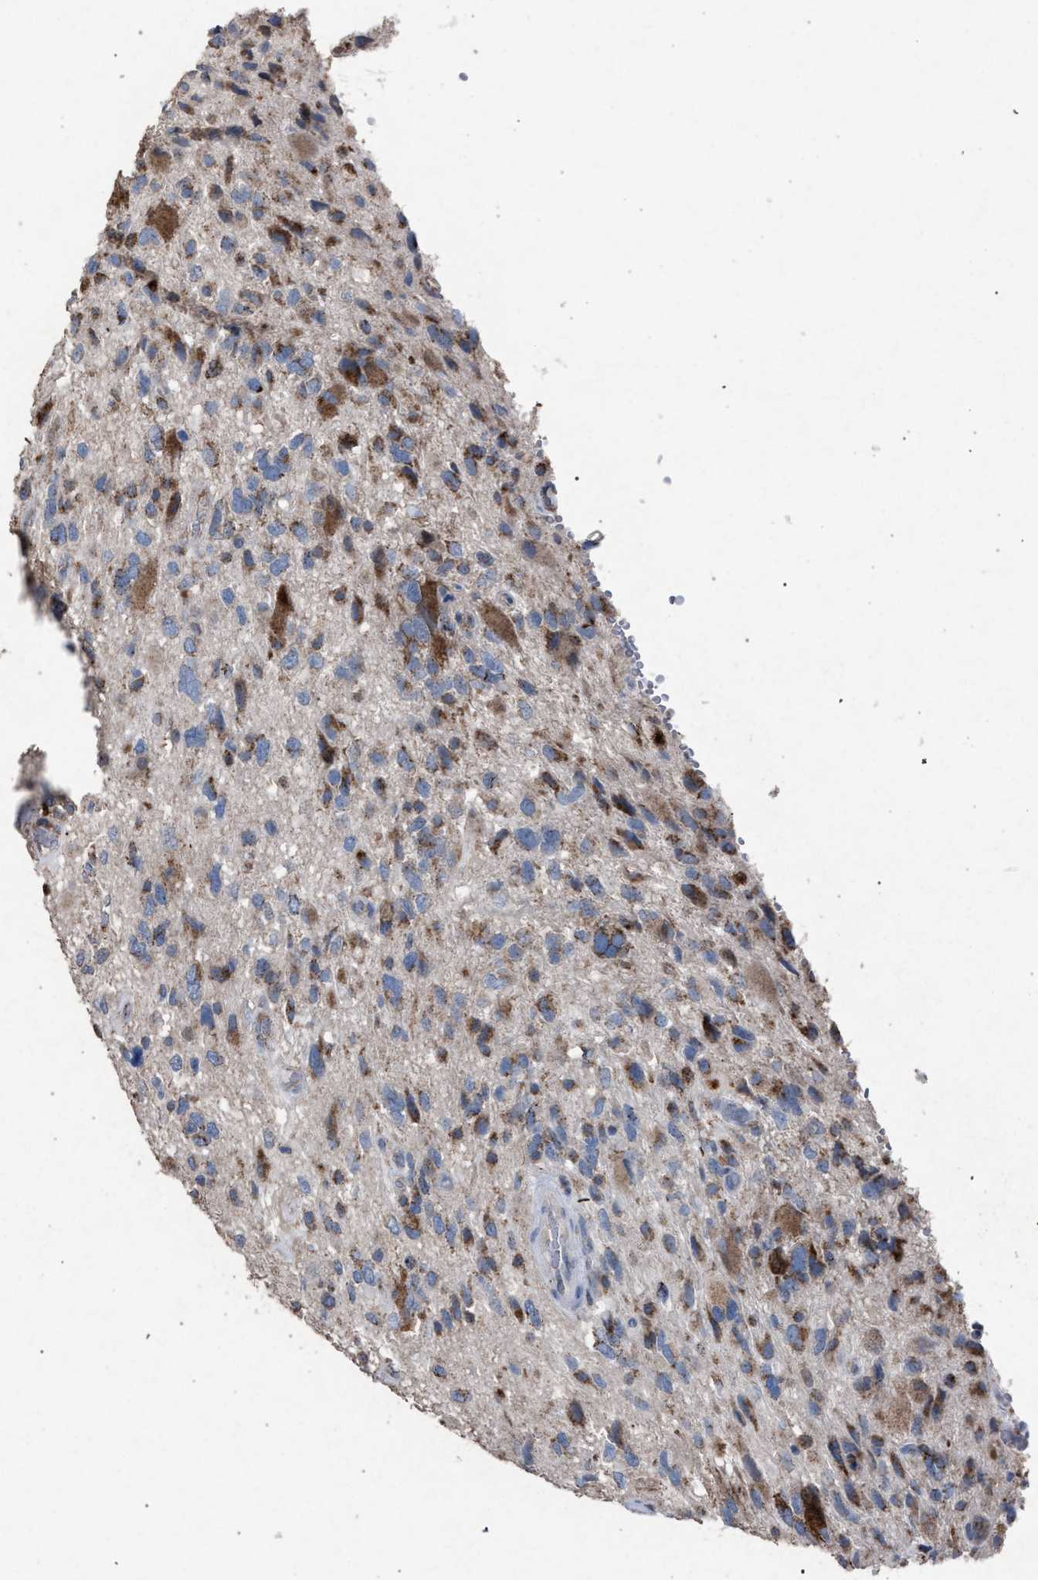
{"staining": {"intensity": "moderate", "quantity": ">75%", "location": "cytoplasmic/membranous"}, "tissue": "glioma", "cell_type": "Tumor cells", "image_type": "cancer", "snomed": [{"axis": "morphology", "description": "Glioma, malignant, High grade"}, {"axis": "topography", "description": "Brain"}], "caption": "Moderate cytoplasmic/membranous positivity for a protein is identified in approximately >75% of tumor cells of high-grade glioma (malignant) using immunohistochemistry.", "gene": "HSD17B4", "patient": {"sex": "male", "age": 33}}